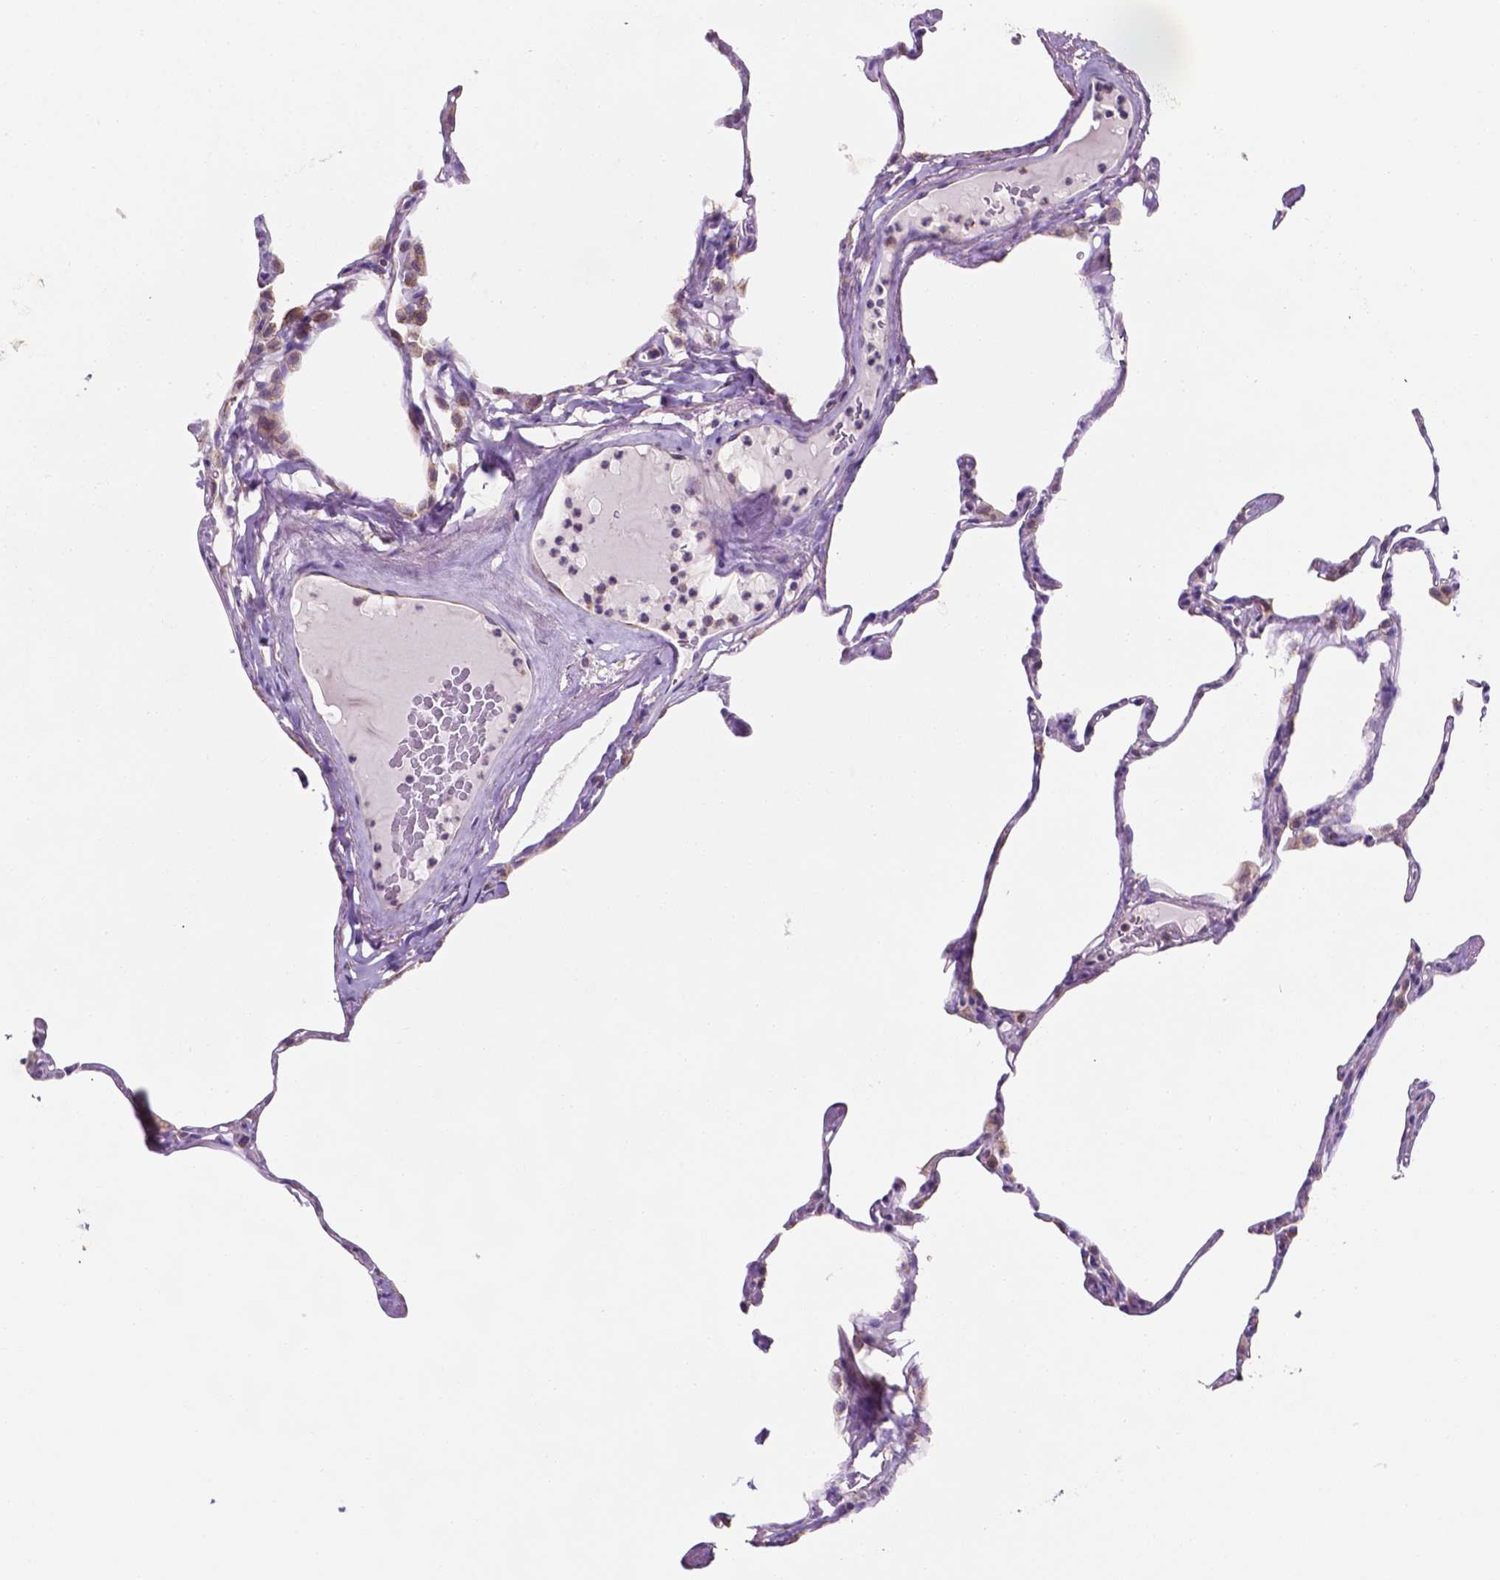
{"staining": {"intensity": "weak", "quantity": "<25%", "location": "cytoplasmic/membranous"}, "tissue": "lung", "cell_type": "Alveolar cells", "image_type": "normal", "snomed": [{"axis": "morphology", "description": "Normal tissue, NOS"}, {"axis": "topography", "description": "Lung"}], "caption": "An immunohistochemistry (IHC) image of normal lung is shown. There is no staining in alveolar cells of lung. Nuclei are stained in blue.", "gene": "MKRN2OS", "patient": {"sex": "male", "age": 65}}